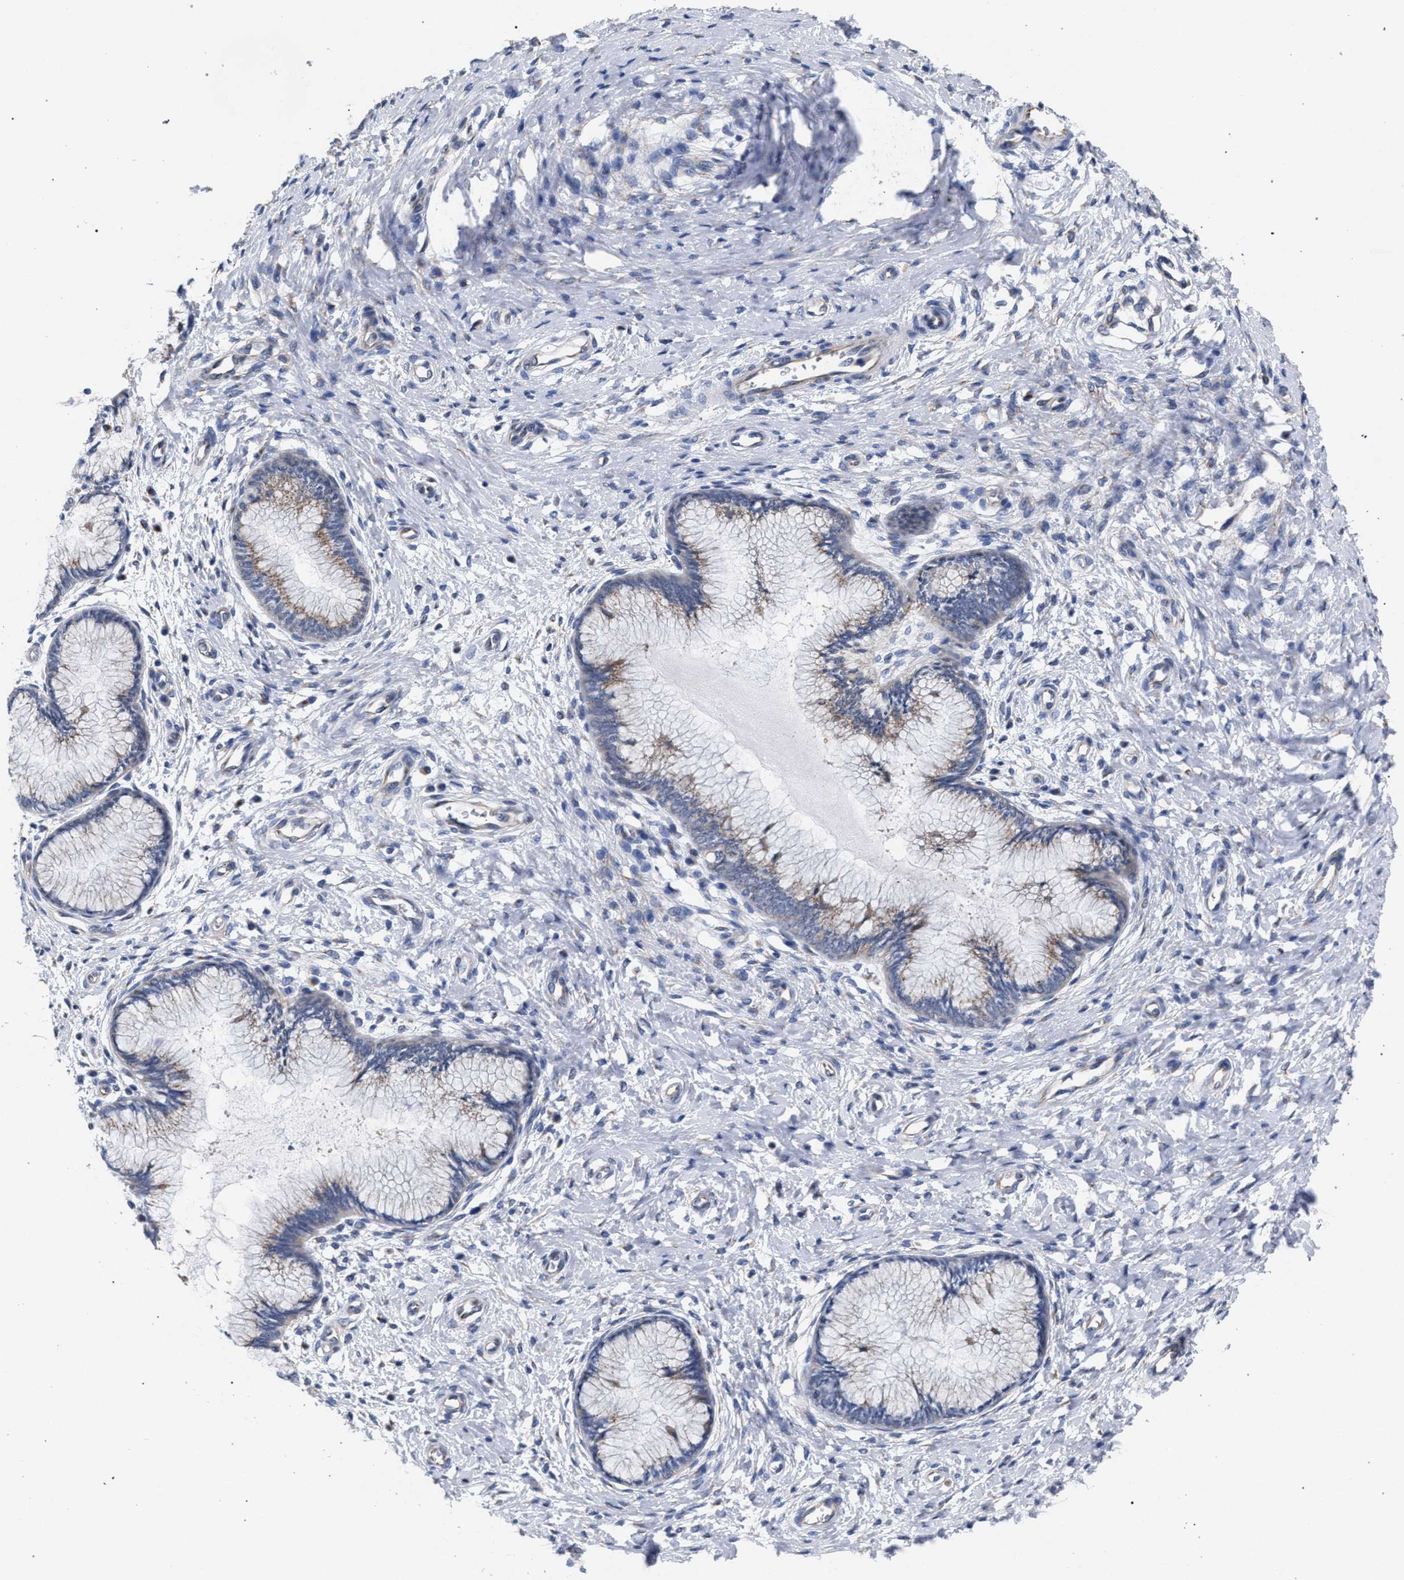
{"staining": {"intensity": "weak", "quantity": ">75%", "location": "cytoplasmic/membranous"}, "tissue": "cervix", "cell_type": "Glandular cells", "image_type": "normal", "snomed": [{"axis": "morphology", "description": "Normal tissue, NOS"}, {"axis": "topography", "description": "Cervix"}], "caption": "Immunohistochemical staining of unremarkable human cervix shows low levels of weak cytoplasmic/membranous positivity in about >75% of glandular cells.", "gene": "GOLGA2", "patient": {"sex": "female", "age": 55}}